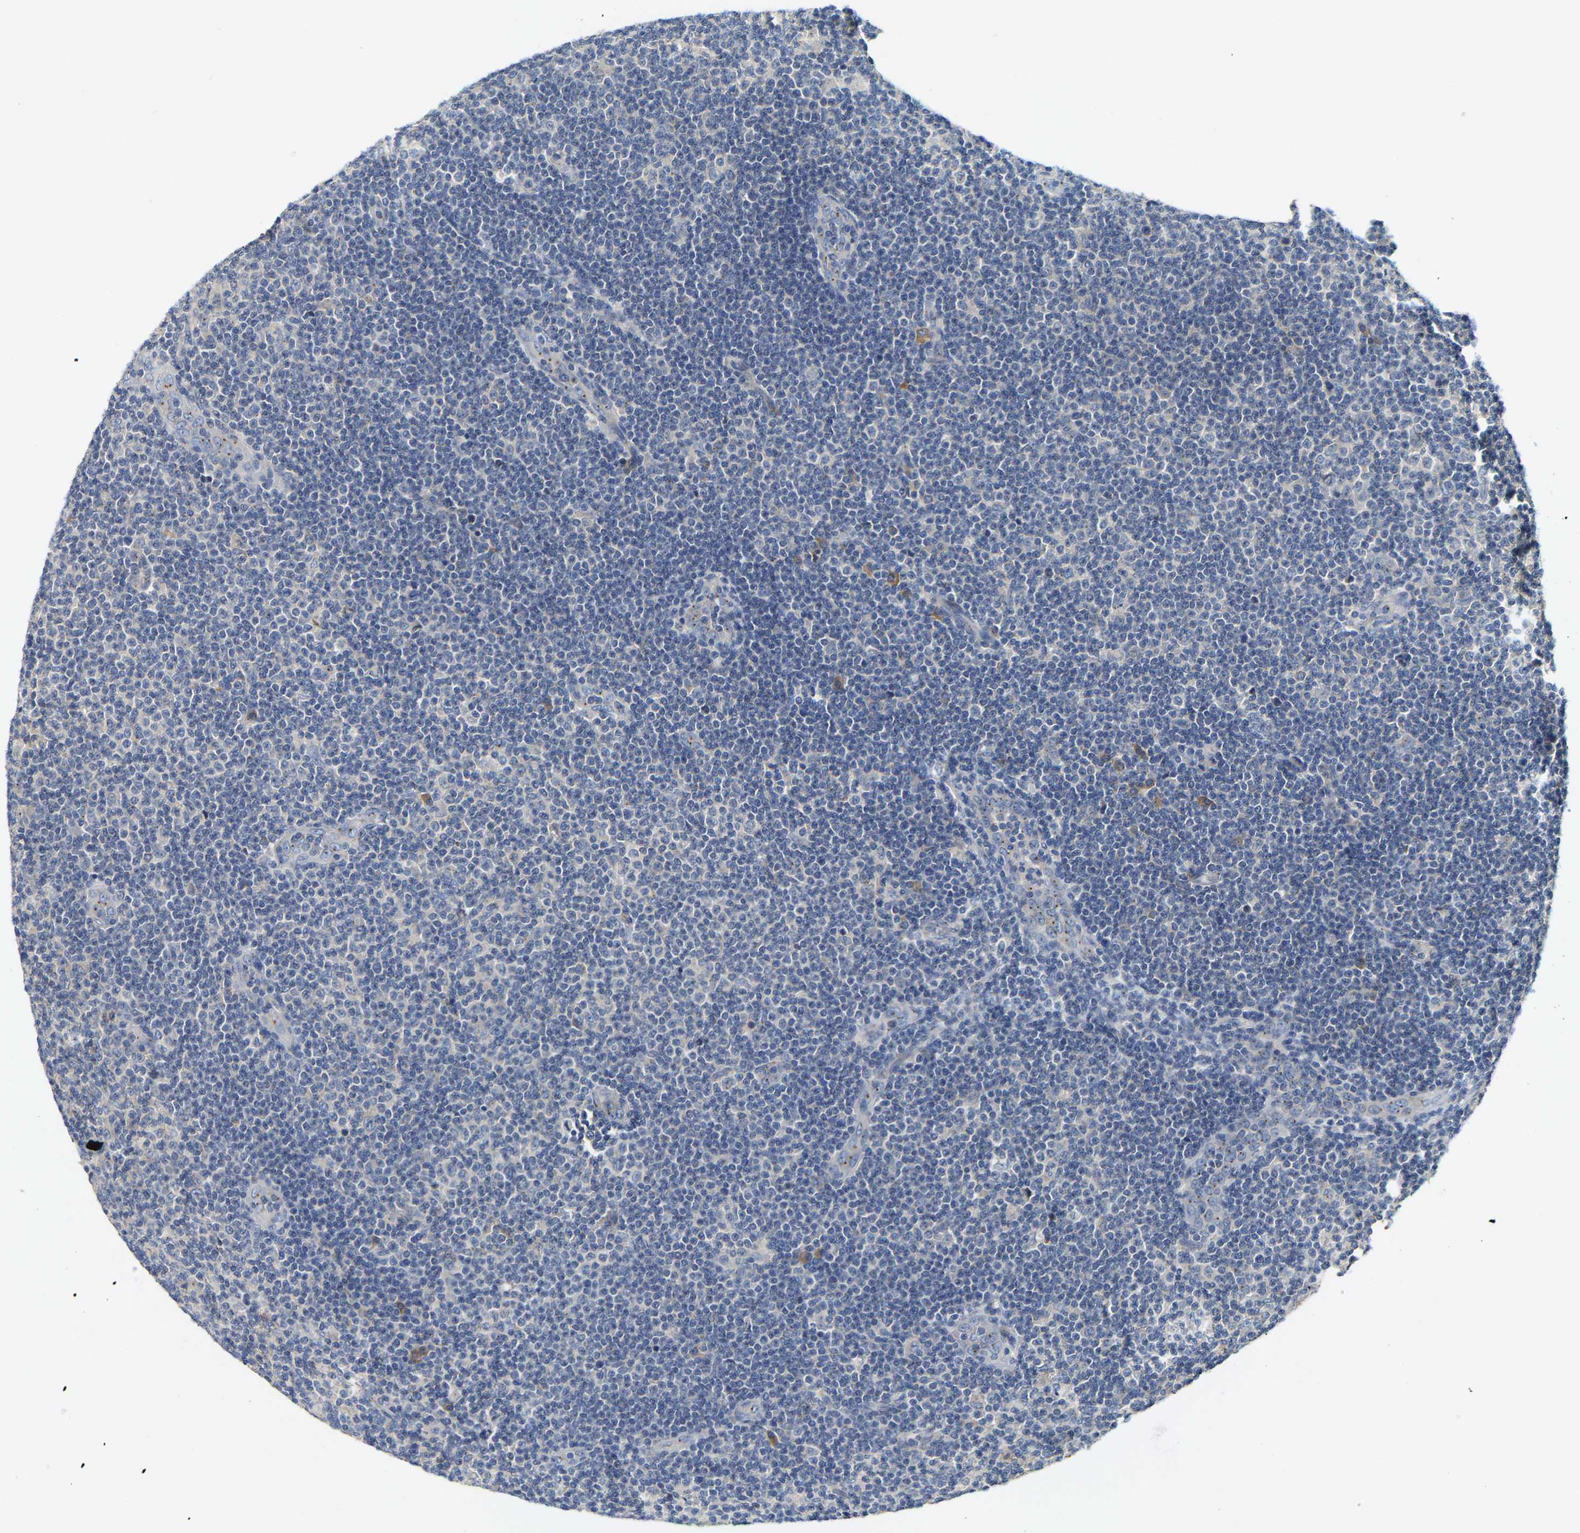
{"staining": {"intensity": "negative", "quantity": "none", "location": "none"}, "tissue": "lymphoma", "cell_type": "Tumor cells", "image_type": "cancer", "snomed": [{"axis": "morphology", "description": "Malignant lymphoma, non-Hodgkin's type, Low grade"}, {"axis": "topography", "description": "Lymph node"}], "caption": "A micrograph of human malignant lymphoma, non-Hodgkin's type (low-grade) is negative for staining in tumor cells.", "gene": "PCNT", "patient": {"sex": "male", "age": 83}}